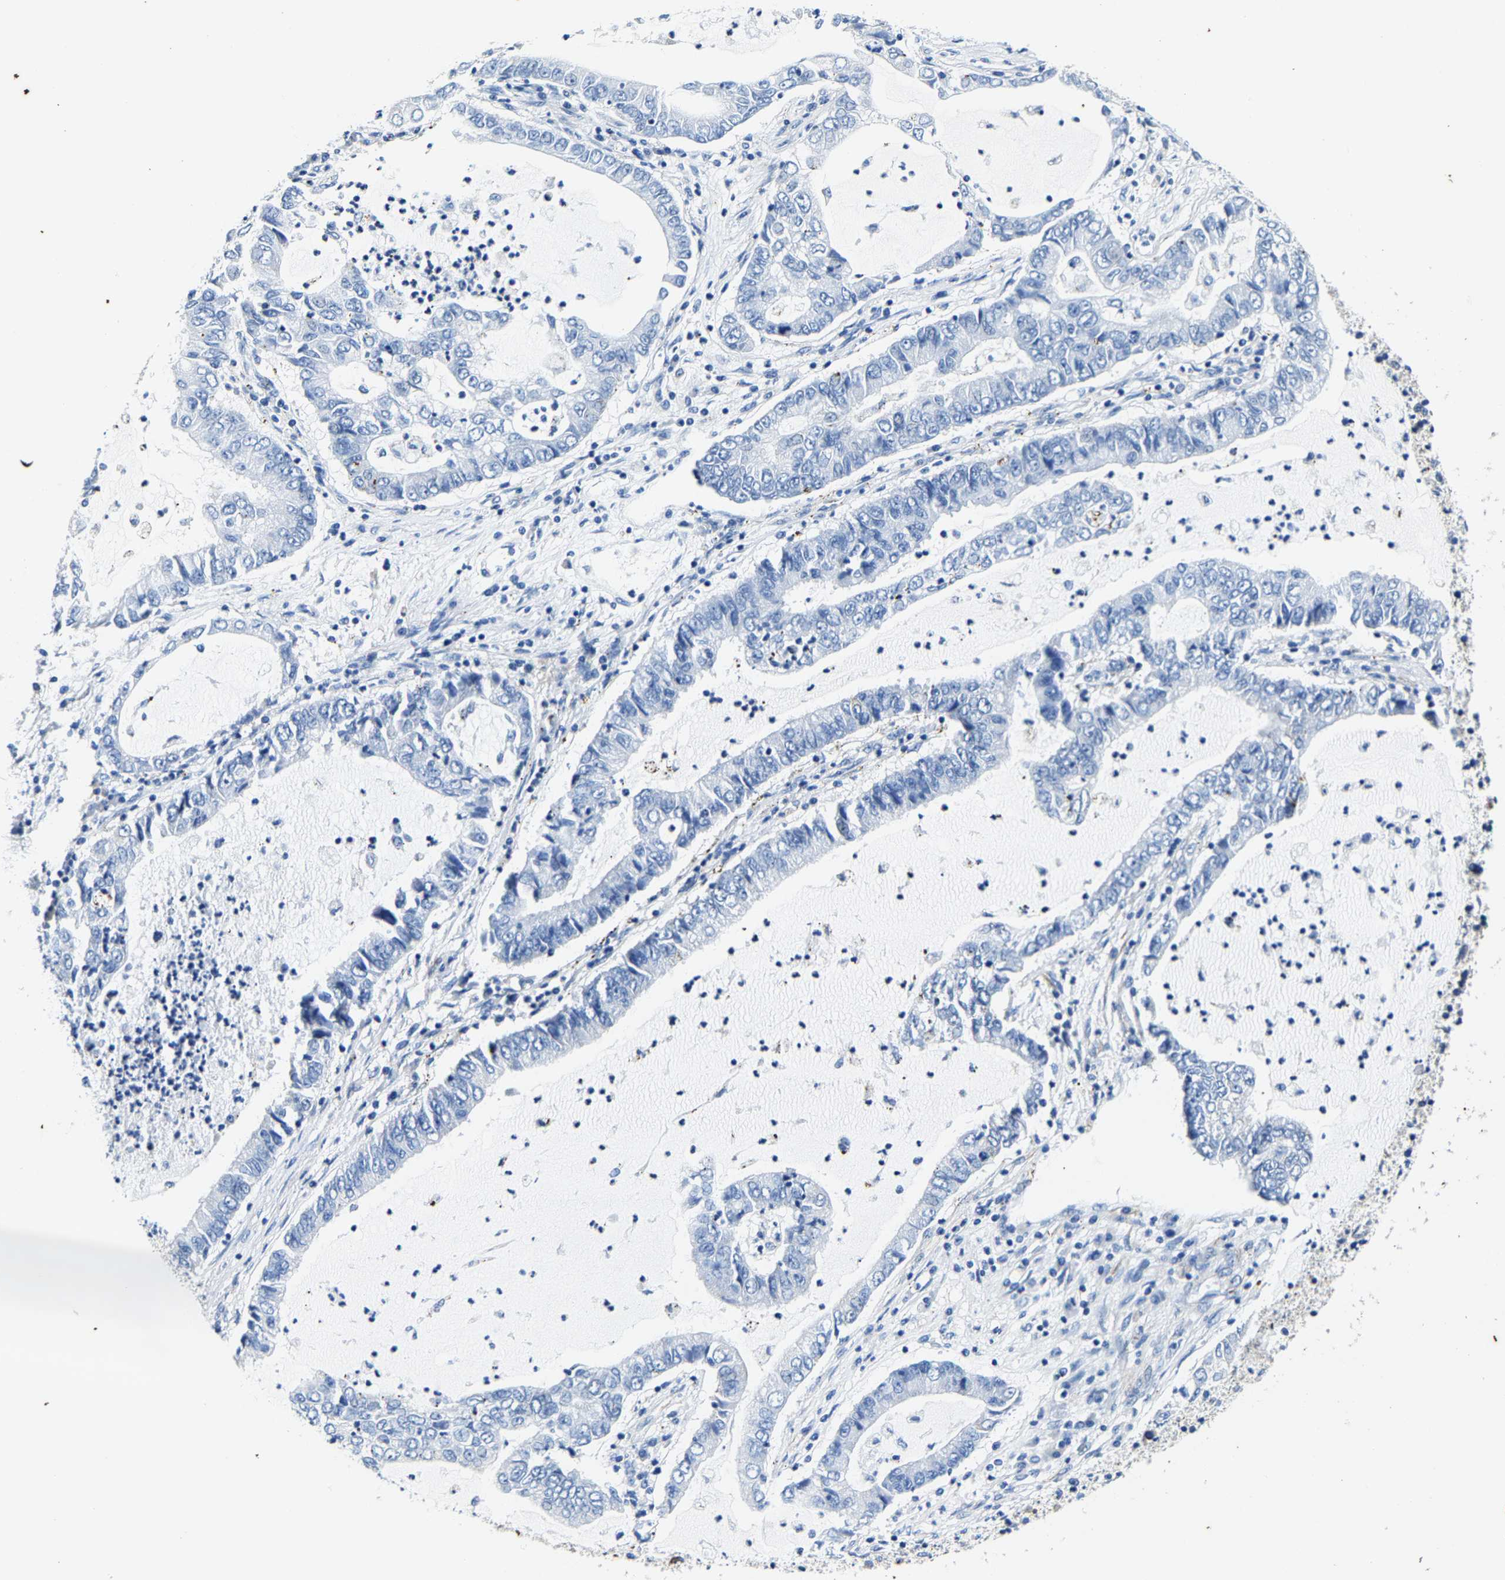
{"staining": {"intensity": "negative", "quantity": "none", "location": "none"}, "tissue": "lung cancer", "cell_type": "Tumor cells", "image_type": "cancer", "snomed": [{"axis": "morphology", "description": "Adenocarcinoma, NOS"}, {"axis": "topography", "description": "Lung"}], "caption": "Immunohistochemistry (IHC) photomicrograph of neoplastic tissue: lung cancer (adenocarcinoma) stained with DAB (3,3'-diaminobenzidine) reveals no significant protein expression in tumor cells.", "gene": "MMEL1", "patient": {"sex": "female", "age": 51}}